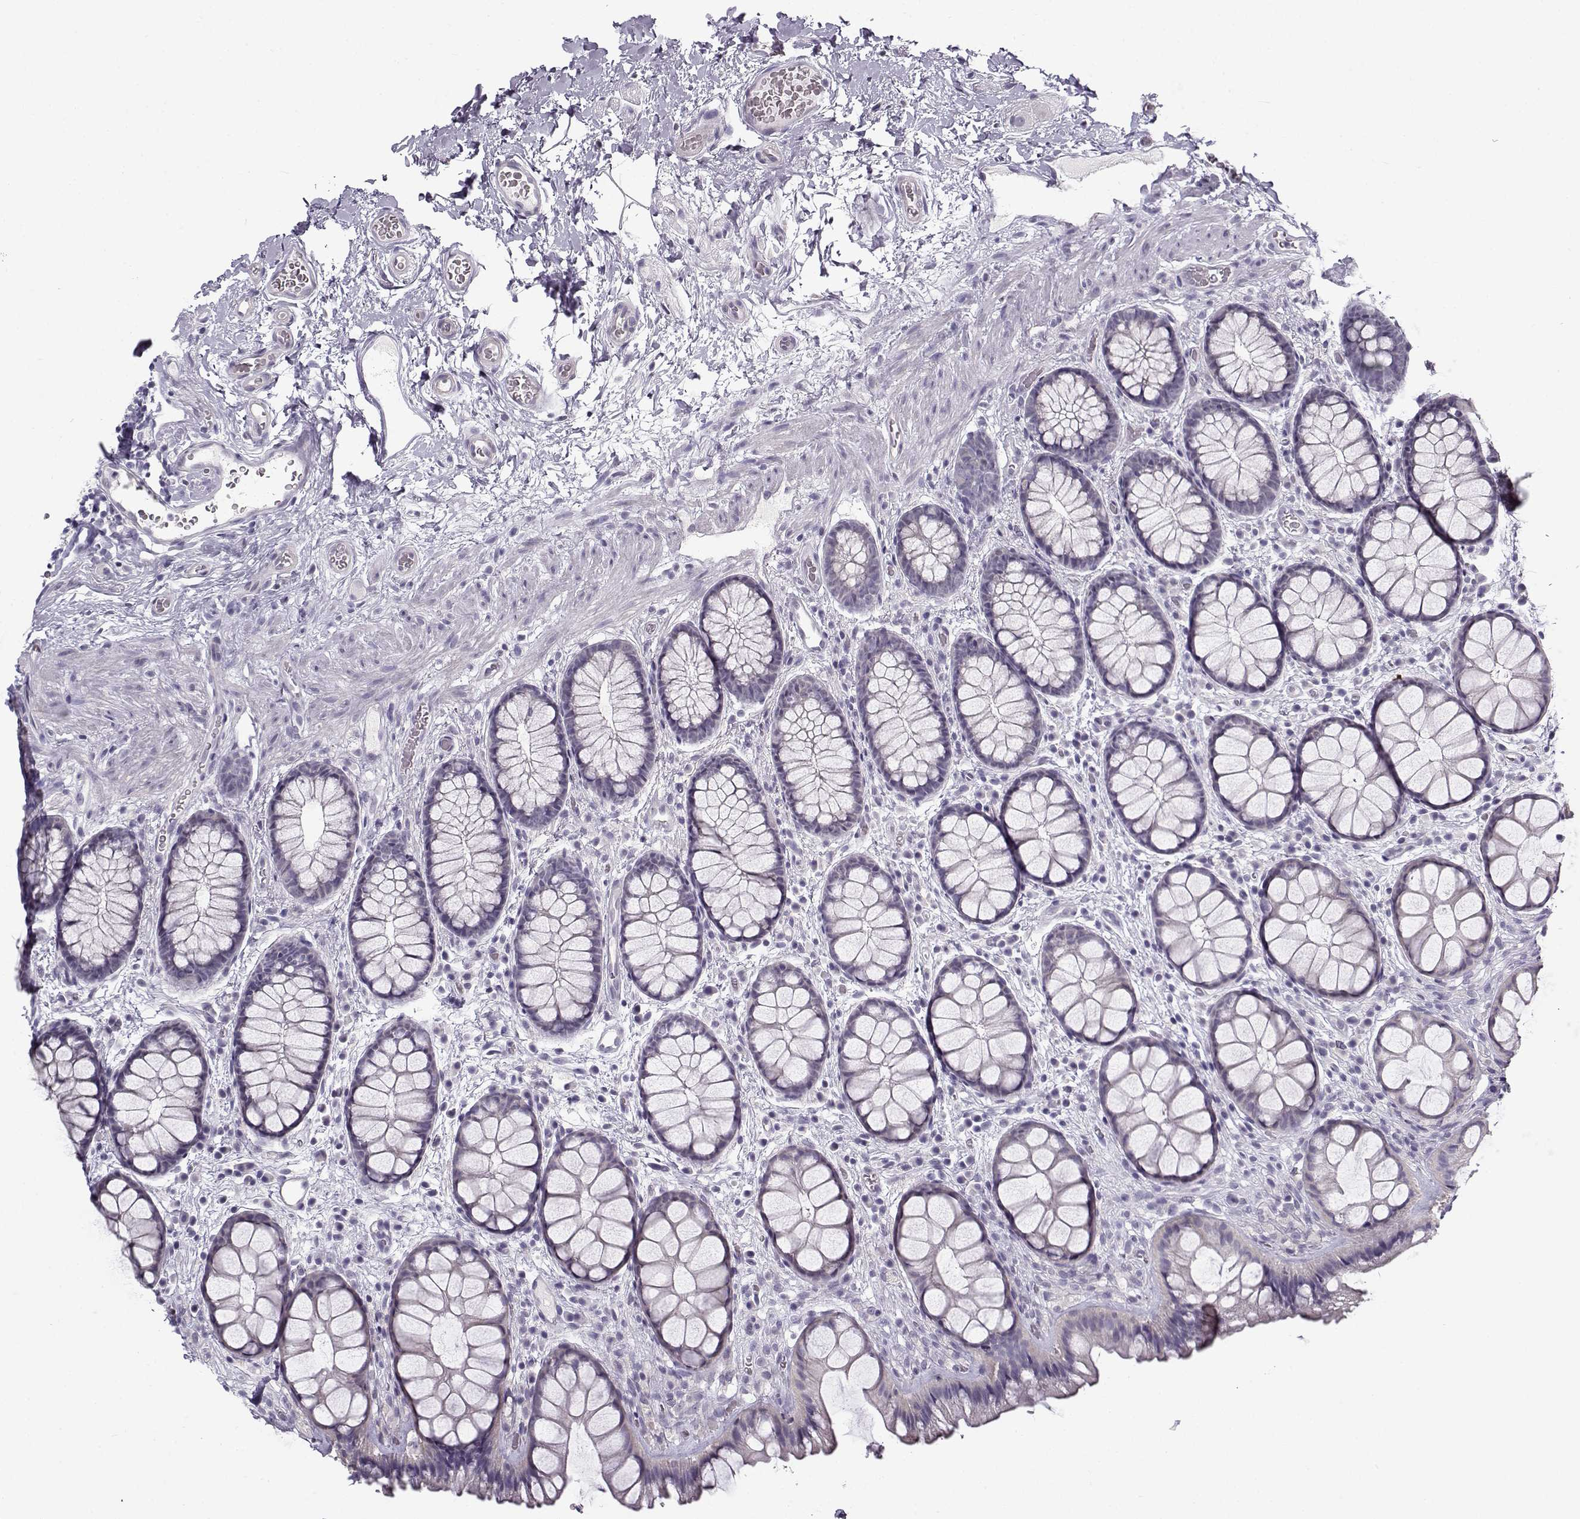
{"staining": {"intensity": "negative", "quantity": "none", "location": "none"}, "tissue": "rectum", "cell_type": "Glandular cells", "image_type": "normal", "snomed": [{"axis": "morphology", "description": "Normal tissue, NOS"}, {"axis": "topography", "description": "Rectum"}], "caption": "A high-resolution photomicrograph shows immunohistochemistry (IHC) staining of normal rectum, which shows no significant positivity in glandular cells. (Brightfield microscopy of DAB immunohistochemistry (IHC) at high magnification).", "gene": "TEX55", "patient": {"sex": "female", "age": 62}}